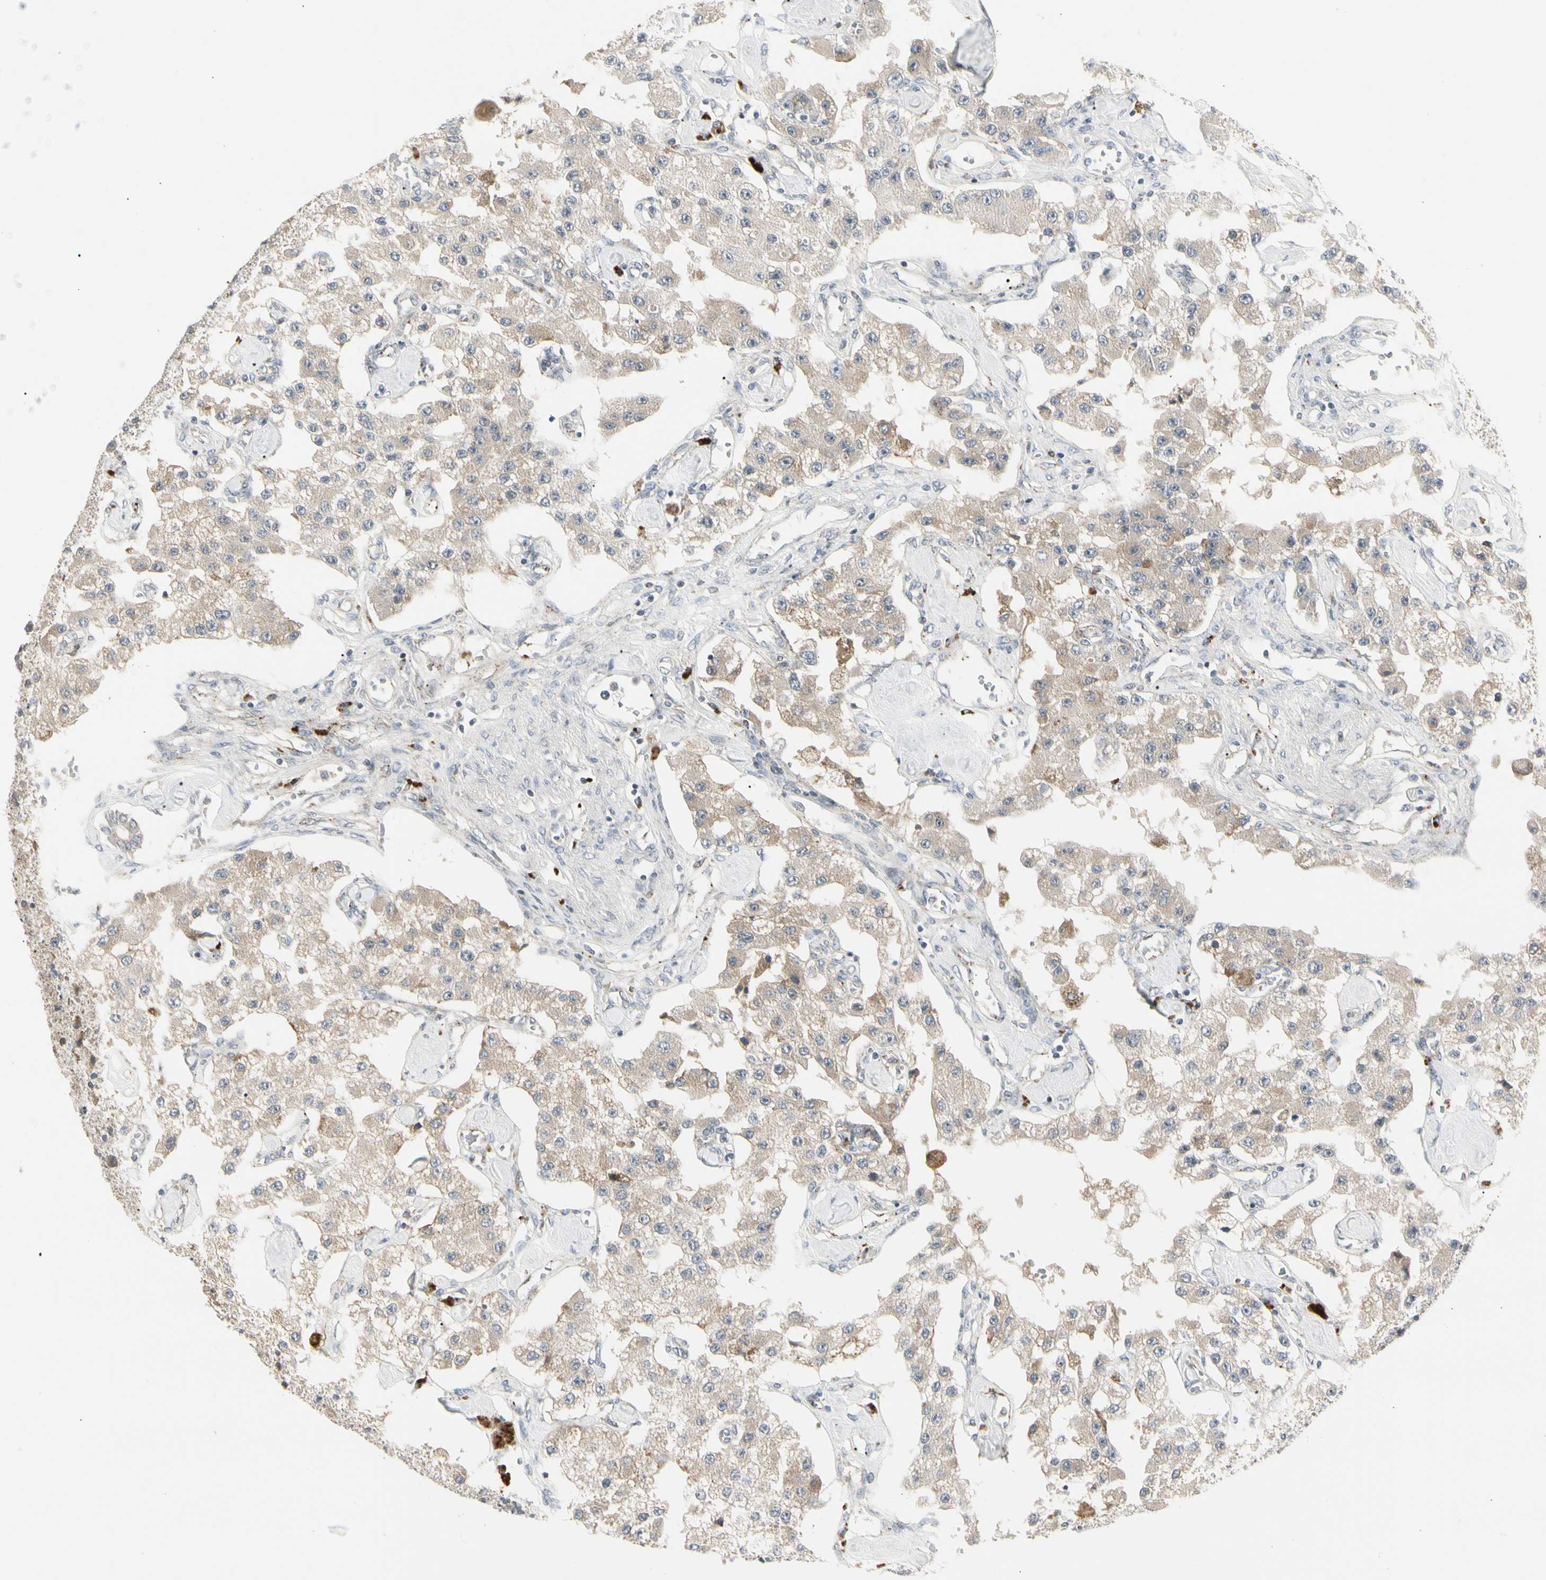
{"staining": {"intensity": "weak", "quantity": ">75%", "location": "cytoplasmic/membranous"}, "tissue": "carcinoid", "cell_type": "Tumor cells", "image_type": "cancer", "snomed": [{"axis": "morphology", "description": "Carcinoid, malignant, NOS"}, {"axis": "topography", "description": "Pancreas"}], "caption": "Brown immunohistochemical staining in carcinoid shows weak cytoplasmic/membranous expression in about >75% of tumor cells.", "gene": "GRN", "patient": {"sex": "male", "age": 41}}